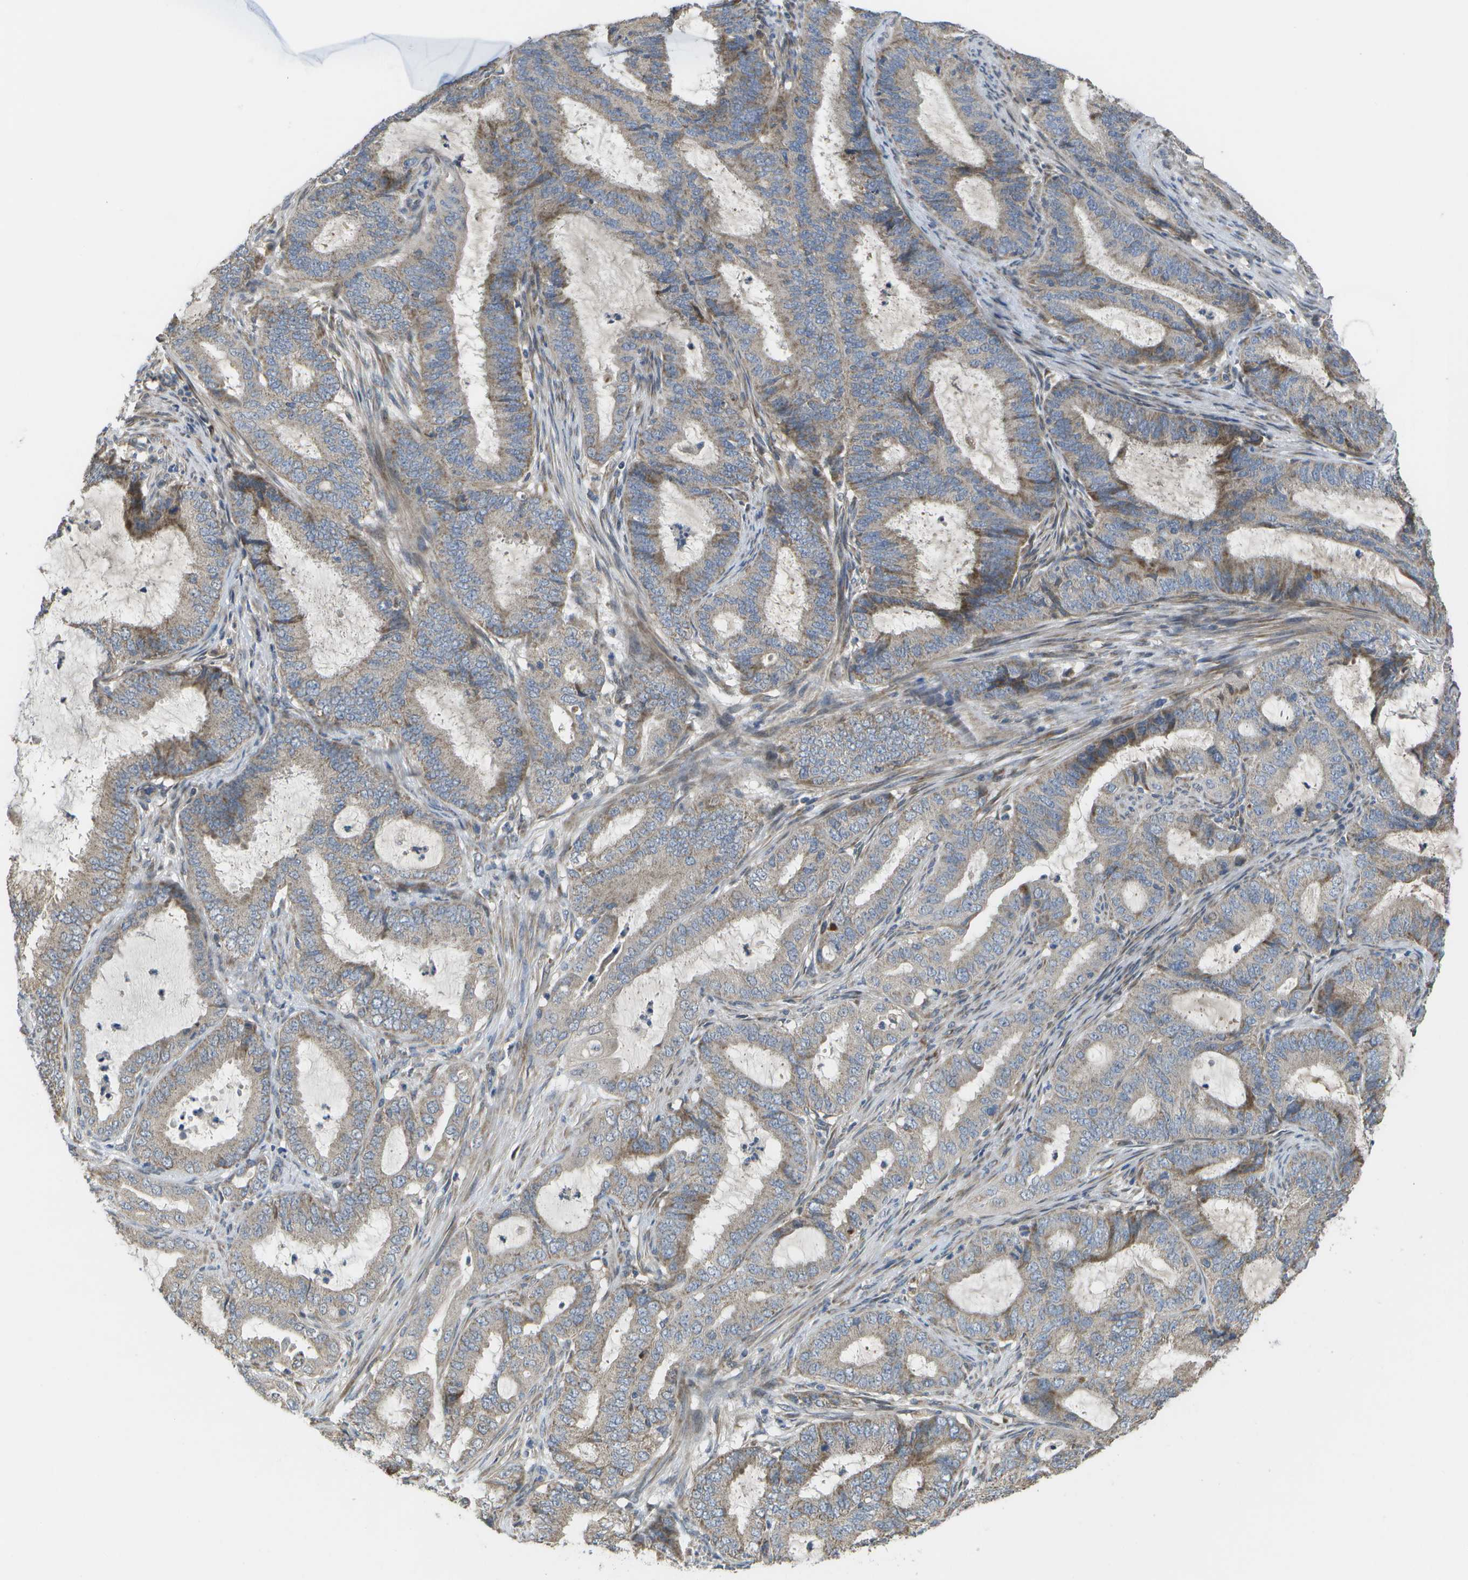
{"staining": {"intensity": "weak", "quantity": ">75%", "location": "cytoplasmic/membranous"}, "tissue": "endometrial cancer", "cell_type": "Tumor cells", "image_type": "cancer", "snomed": [{"axis": "morphology", "description": "Adenocarcinoma, NOS"}, {"axis": "topography", "description": "Endometrium"}], "caption": "Immunohistochemical staining of adenocarcinoma (endometrial) exhibits weak cytoplasmic/membranous protein staining in about >75% of tumor cells.", "gene": "HADHA", "patient": {"sex": "female", "age": 70}}